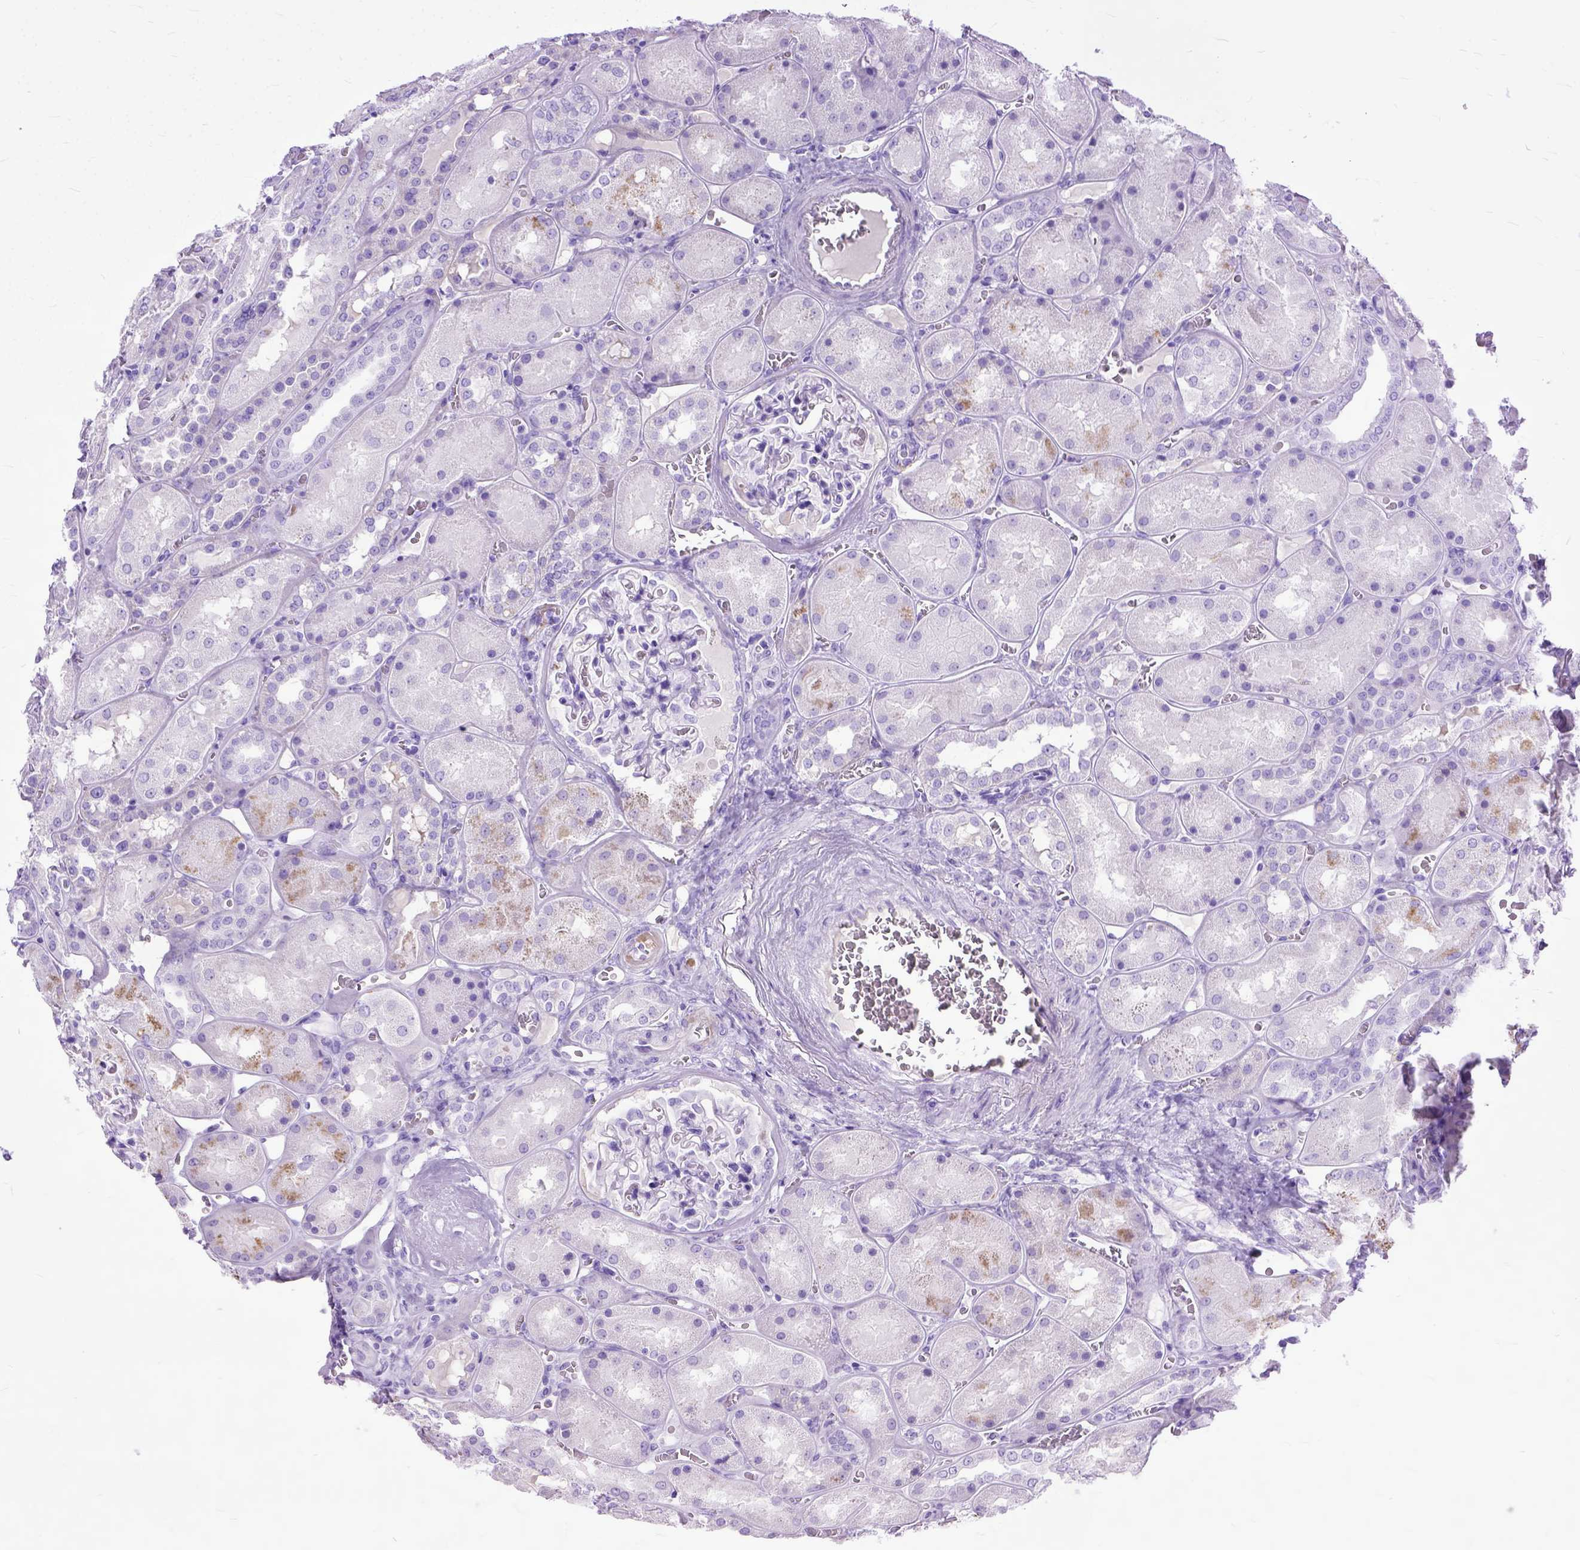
{"staining": {"intensity": "negative", "quantity": "none", "location": "none"}, "tissue": "kidney", "cell_type": "Cells in glomeruli", "image_type": "normal", "snomed": [{"axis": "morphology", "description": "Normal tissue, NOS"}, {"axis": "topography", "description": "Kidney"}], "caption": "High magnification brightfield microscopy of benign kidney stained with DAB (3,3'-diaminobenzidine) (brown) and counterstained with hematoxylin (blue): cells in glomeruli show no significant positivity. (Immunohistochemistry (ihc), brightfield microscopy, high magnification).", "gene": "GNGT1", "patient": {"sex": "male", "age": 73}}